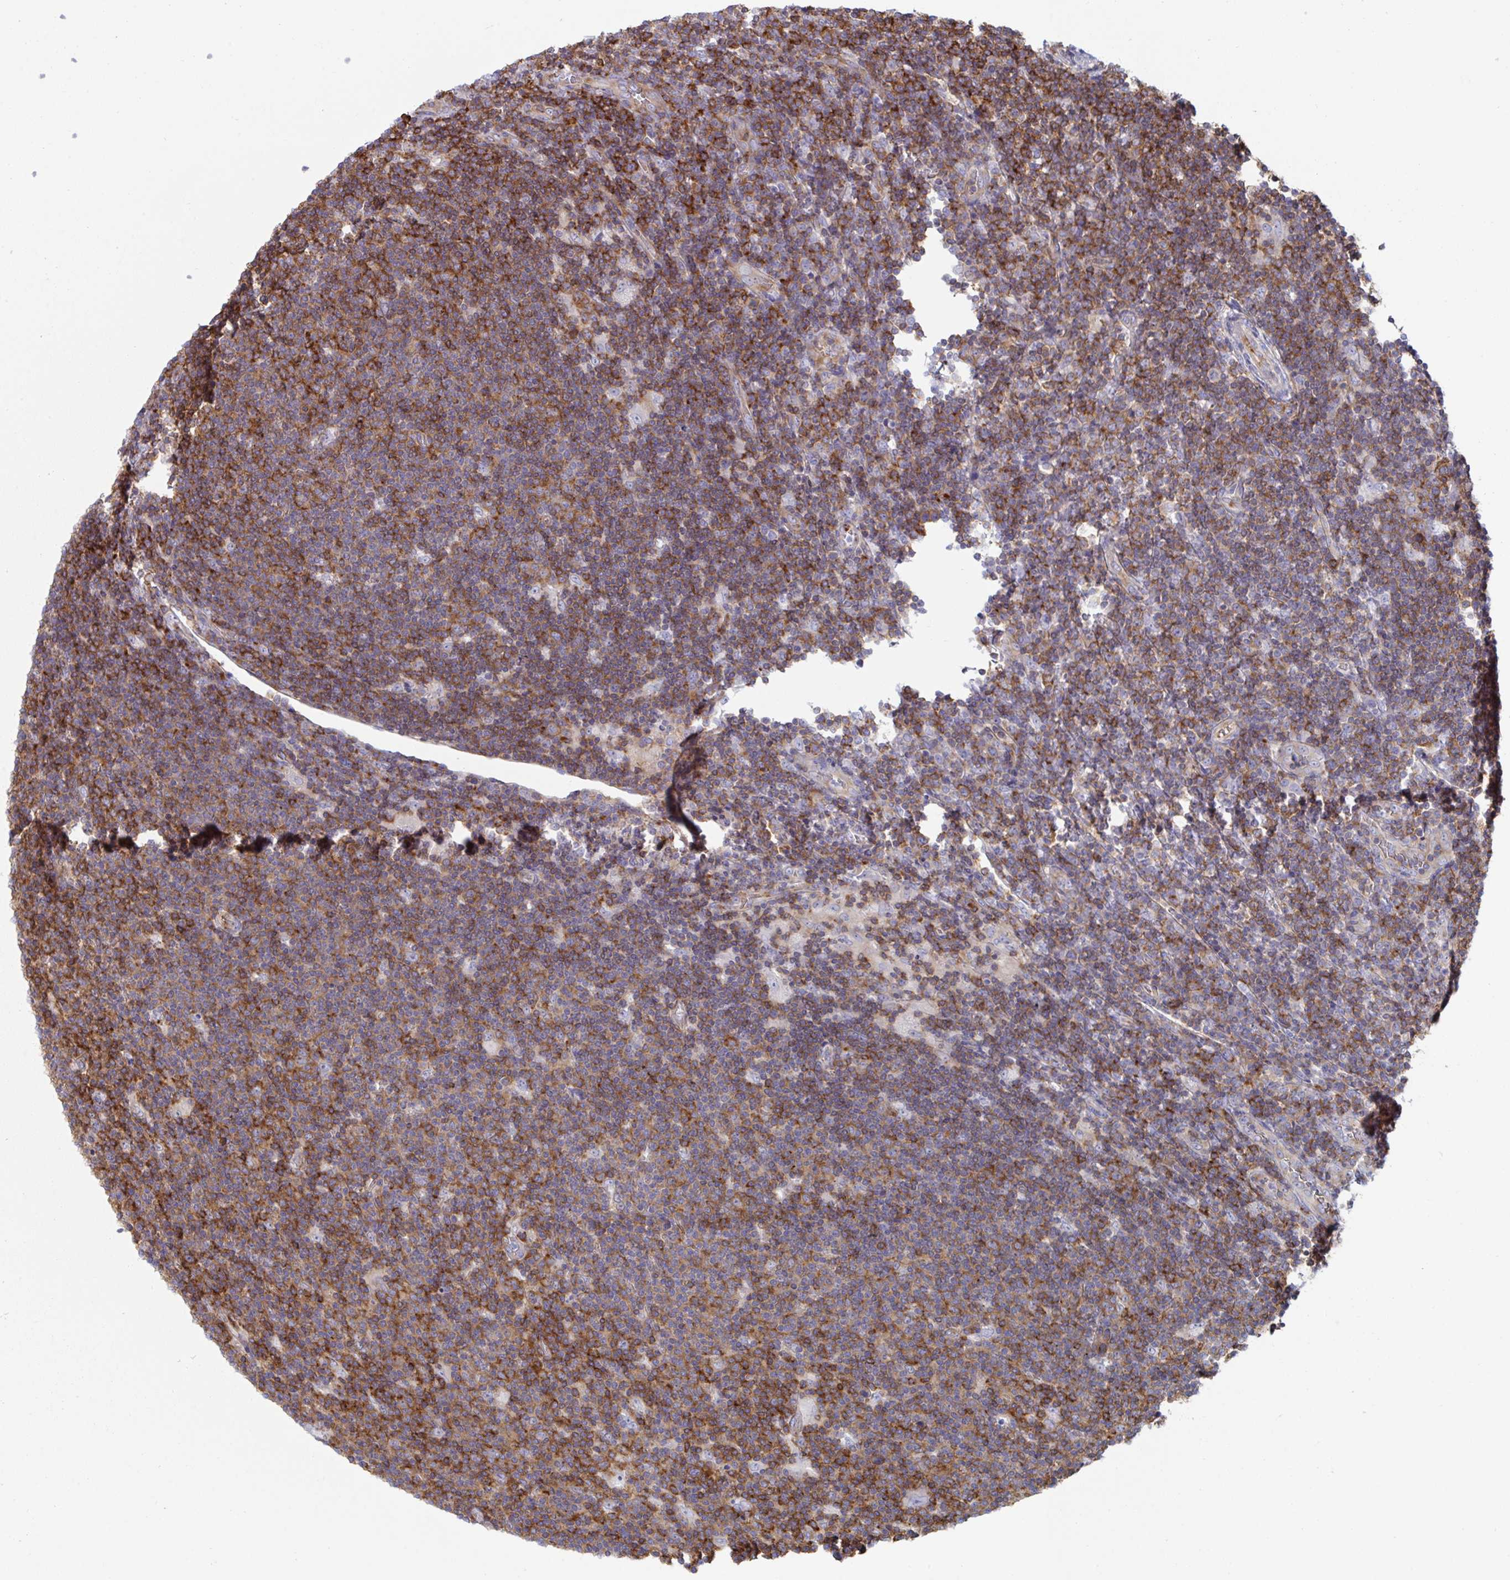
{"staining": {"intensity": "negative", "quantity": "none", "location": "none"}, "tissue": "lymphoma", "cell_type": "Tumor cells", "image_type": "cancer", "snomed": [{"axis": "morphology", "description": "Hodgkin's disease, NOS"}, {"axis": "topography", "description": "Lymph node"}], "caption": "Image shows no significant protein expression in tumor cells of lymphoma.", "gene": "WNK1", "patient": {"sex": "male", "age": 40}}